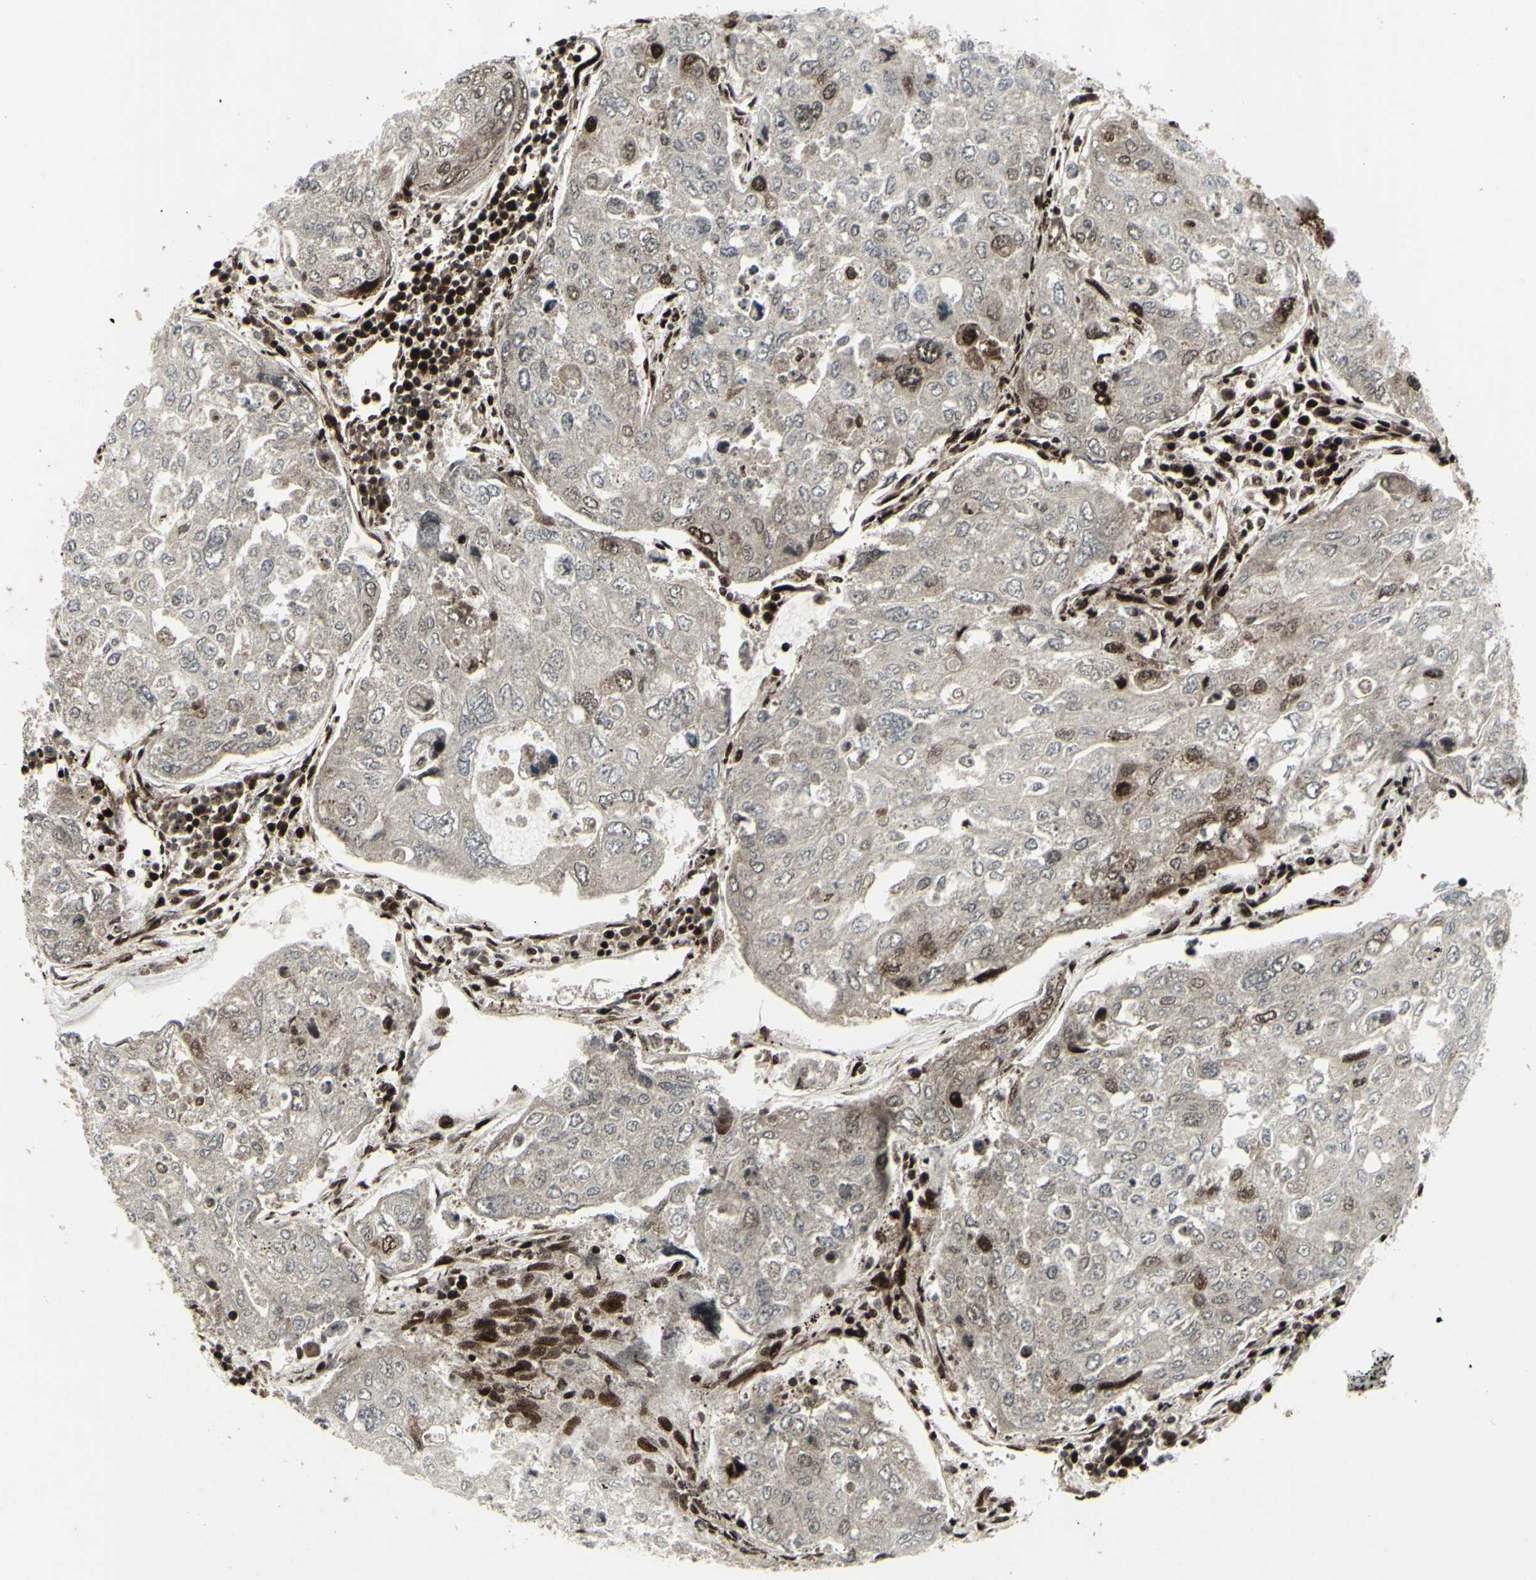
{"staining": {"intensity": "moderate", "quantity": "<25%", "location": "nuclear"}, "tissue": "urothelial cancer", "cell_type": "Tumor cells", "image_type": "cancer", "snomed": [{"axis": "morphology", "description": "Urothelial carcinoma, High grade"}, {"axis": "topography", "description": "Lymph node"}, {"axis": "topography", "description": "Urinary bladder"}], "caption": "Moderate nuclear staining for a protein is appreciated in about <25% of tumor cells of urothelial cancer using immunohistochemistry (IHC).", "gene": "U2AF2", "patient": {"sex": "male", "age": 51}}